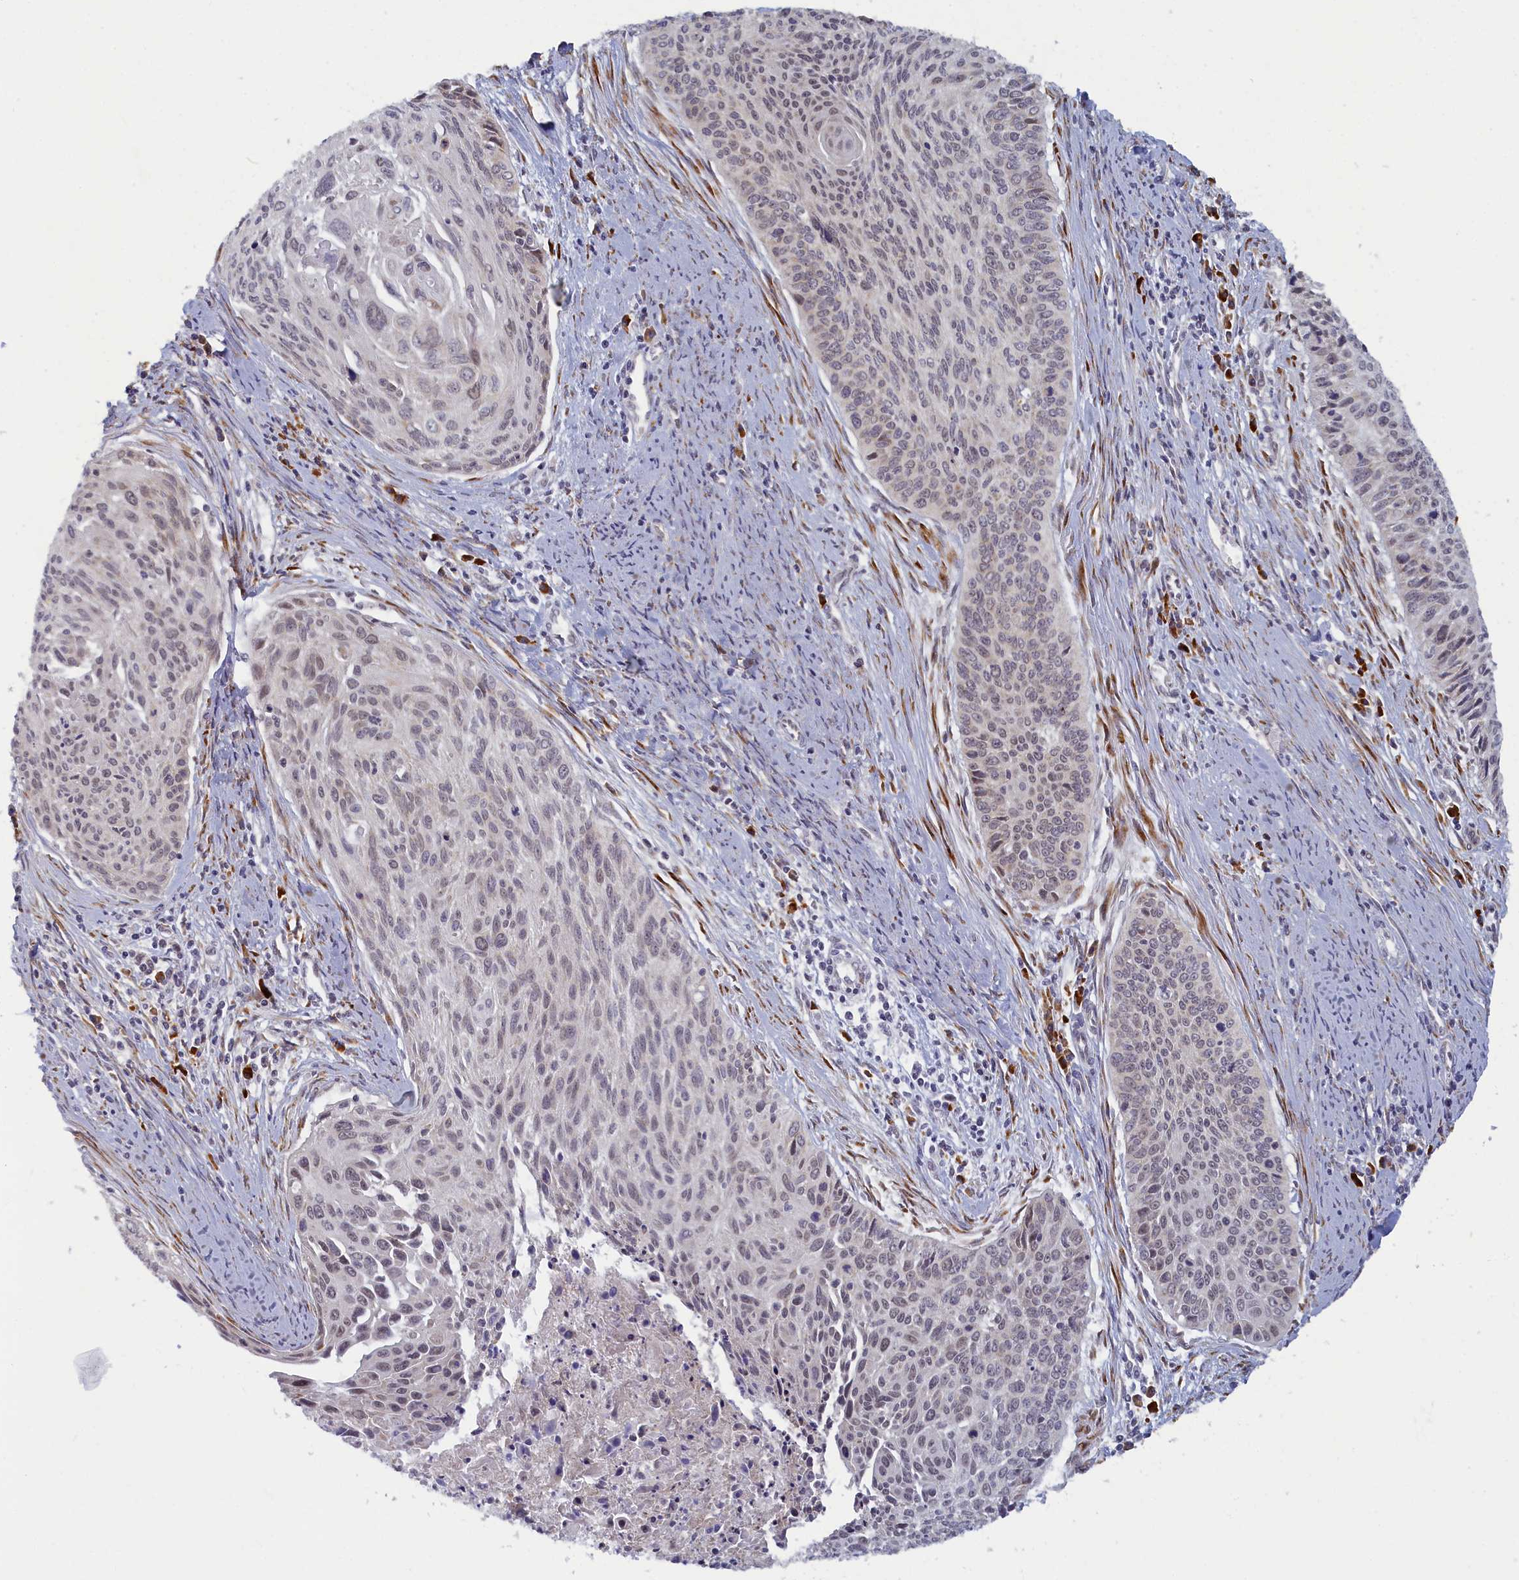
{"staining": {"intensity": "weak", "quantity": "<25%", "location": "nuclear"}, "tissue": "cervical cancer", "cell_type": "Tumor cells", "image_type": "cancer", "snomed": [{"axis": "morphology", "description": "Squamous cell carcinoma, NOS"}, {"axis": "topography", "description": "Cervix"}], "caption": "Histopathology image shows no protein expression in tumor cells of squamous cell carcinoma (cervical) tissue. (Immunohistochemistry (ihc), brightfield microscopy, high magnification).", "gene": "DNAJC17", "patient": {"sex": "female", "age": 55}}